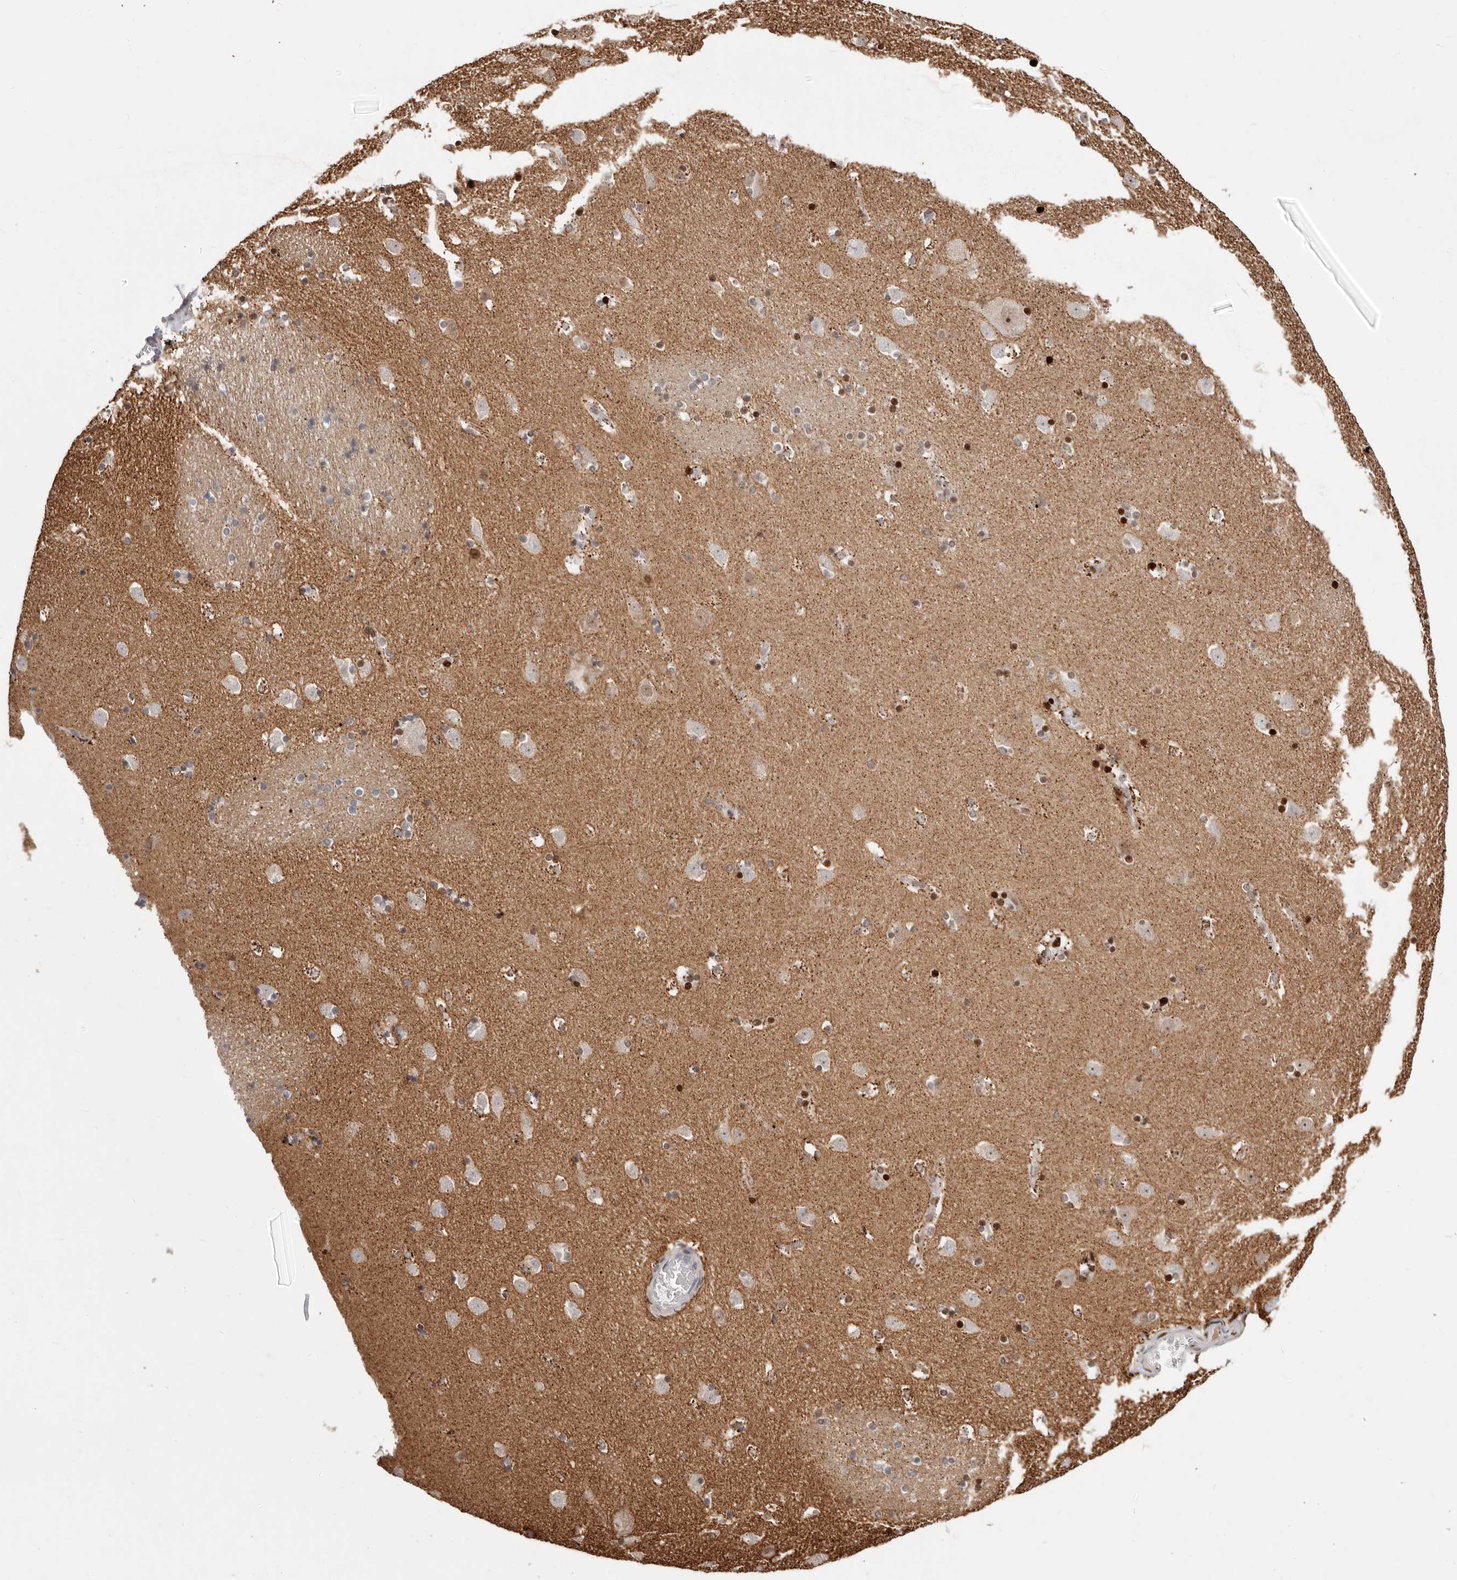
{"staining": {"intensity": "strong", "quantity": "<25%", "location": "nuclear"}, "tissue": "caudate", "cell_type": "Glial cells", "image_type": "normal", "snomed": [{"axis": "morphology", "description": "Normal tissue, NOS"}, {"axis": "topography", "description": "Lateral ventricle wall"}], "caption": "High-power microscopy captured an immunohistochemistry photomicrograph of unremarkable caudate, revealing strong nuclear staining in approximately <25% of glial cells. The staining was performed using DAB to visualize the protein expression in brown, while the nuclei were stained in blue with hematoxylin (Magnification: 20x).", "gene": "SZT2", "patient": {"sex": "male", "age": 45}}